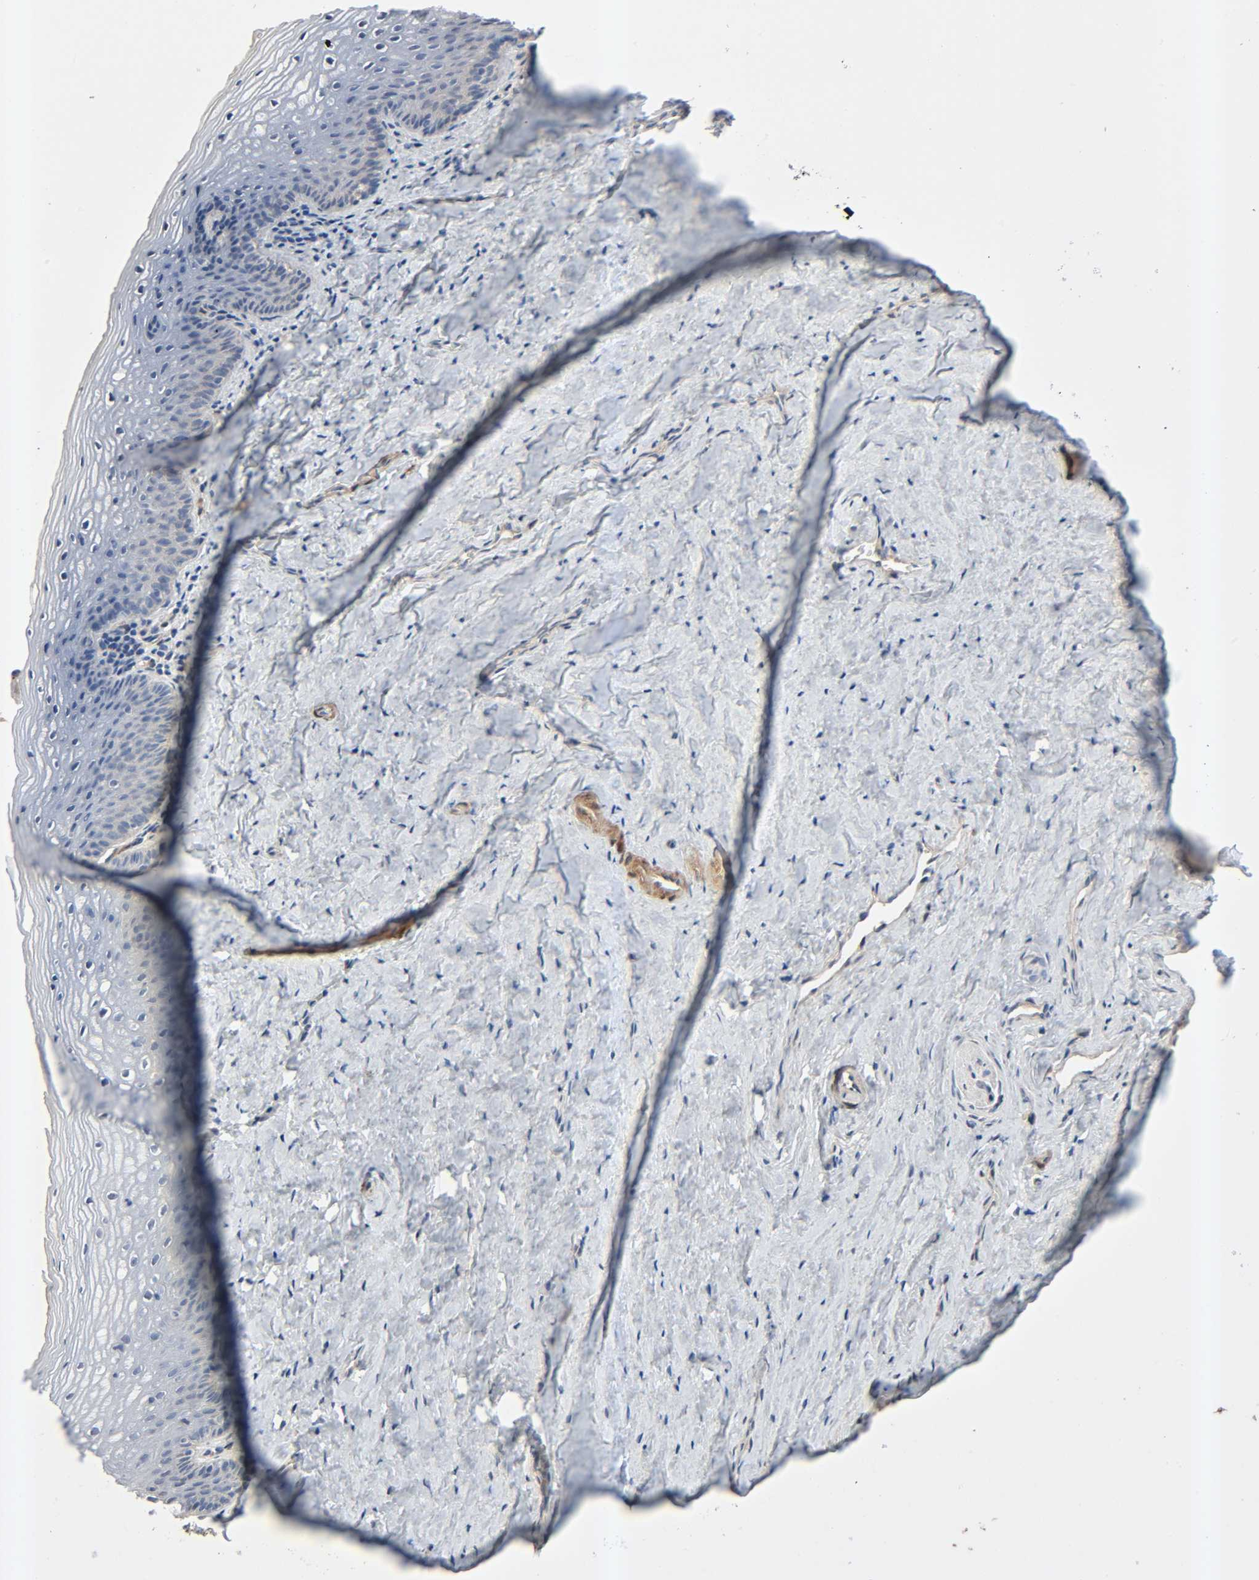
{"staining": {"intensity": "weak", "quantity": "25%-75%", "location": "cytoplasmic/membranous"}, "tissue": "vagina", "cell_type": "Squamous epithelial cells", "image_type": "normal", "snomed": [{"axis": "morphology", "description": "Normal tissue, NOS"}, {"axis": "topography", "description": "Vagina"}], "caption": "Weak cytoplasmic/membranous staining for a protein is identified in about 25%-75% of squamous epithelial cells of normal vagina using IHC.", "gene": "PTK2", "patient": {"sex": "female", "age": 46}}